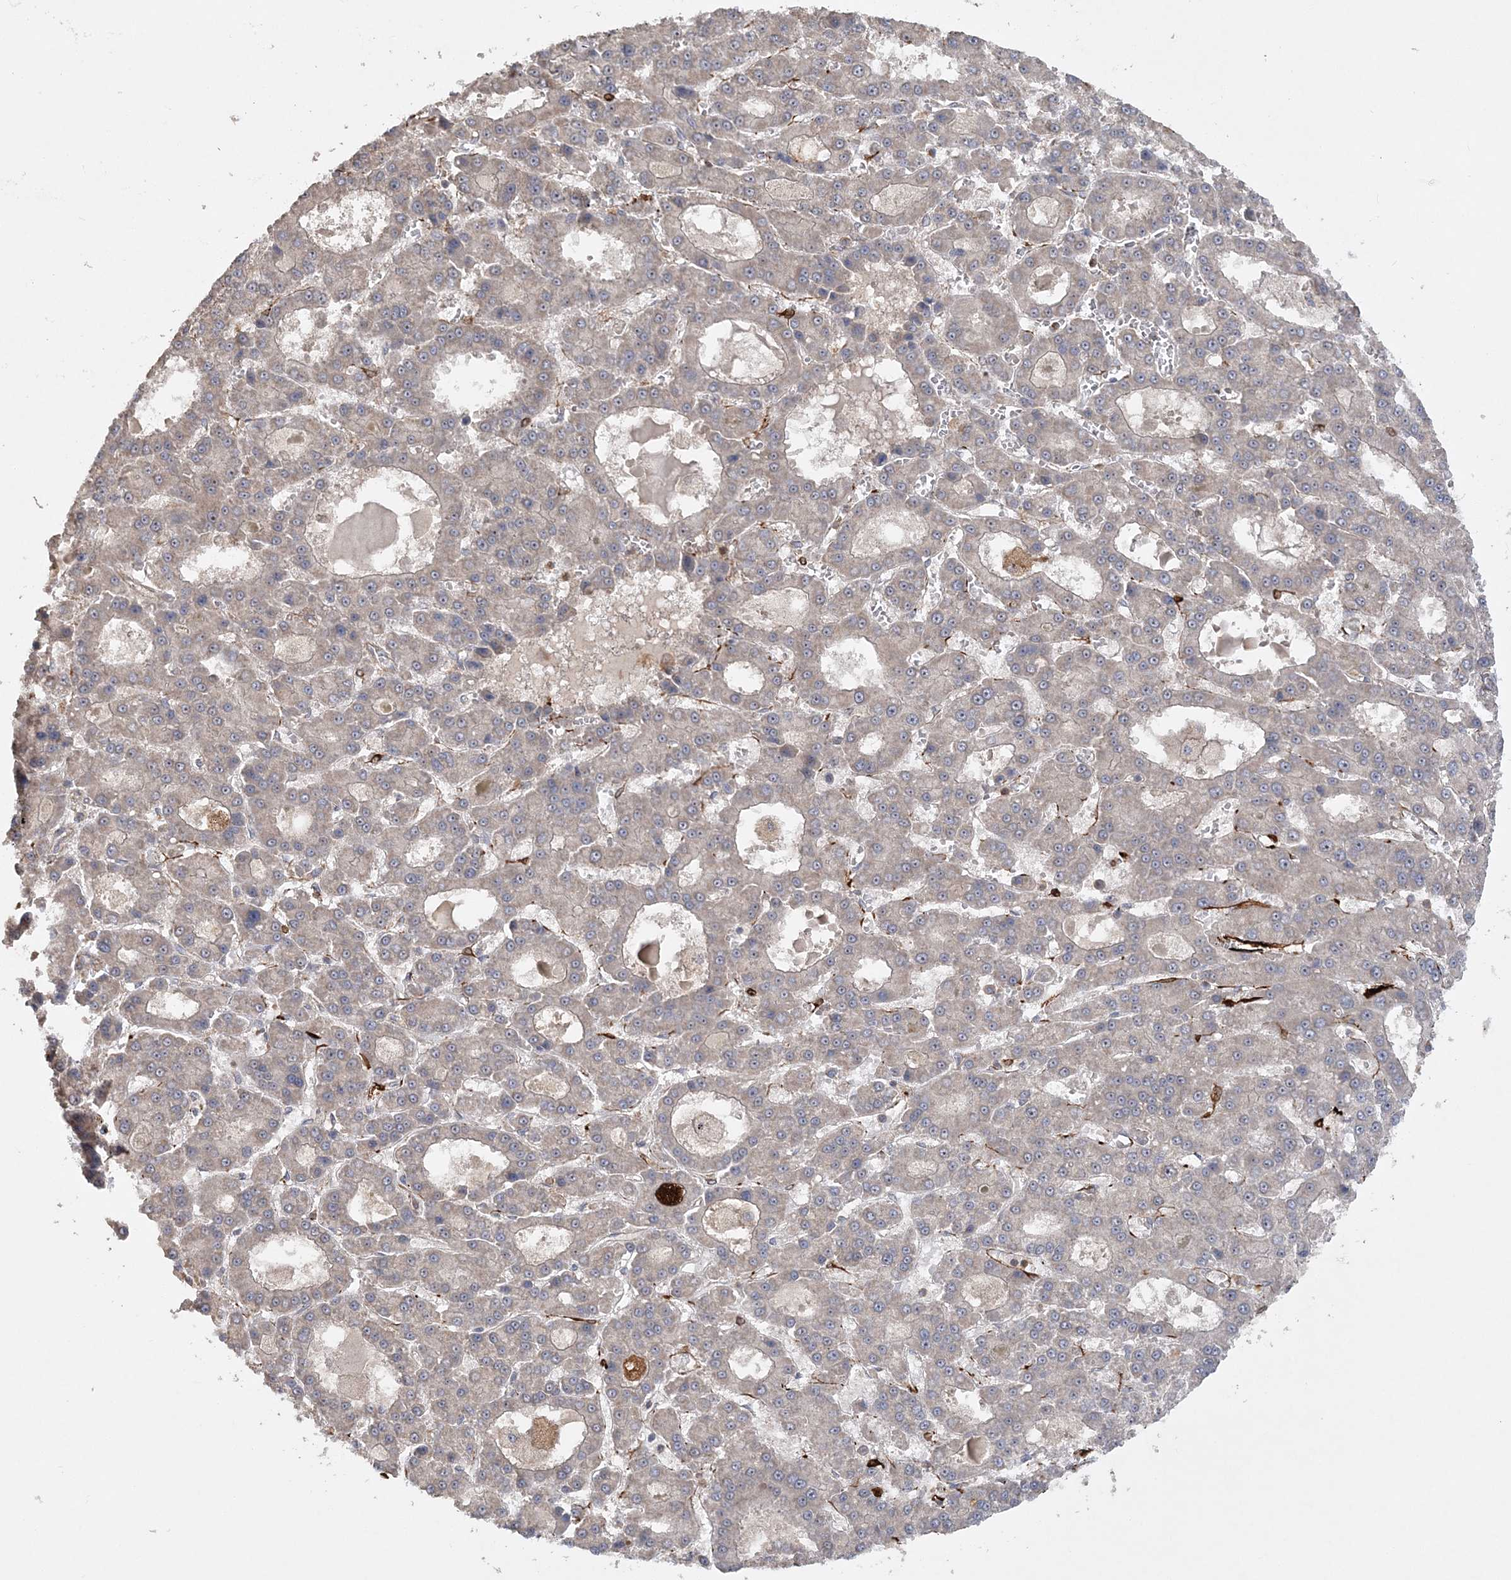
{"staining": {"intensity": "negative", "quantity": "none", "location": "none"}, "tissue": "liver cancer", "cell_type": "Tumor cells", "image_type": "cancer", "snomed": [{"axis": "morphology", "description": "Carcinoma, Hepatocellular, NOS"}, {"axis": "topography", "description": "Liver"}], "caption": "Immunohistochemistry of hepatocellular carcinoma (liver) displays no positivity in tumor cells.", "gene": "ACAP2", "patient": {"sex": "male", "age": 70}}